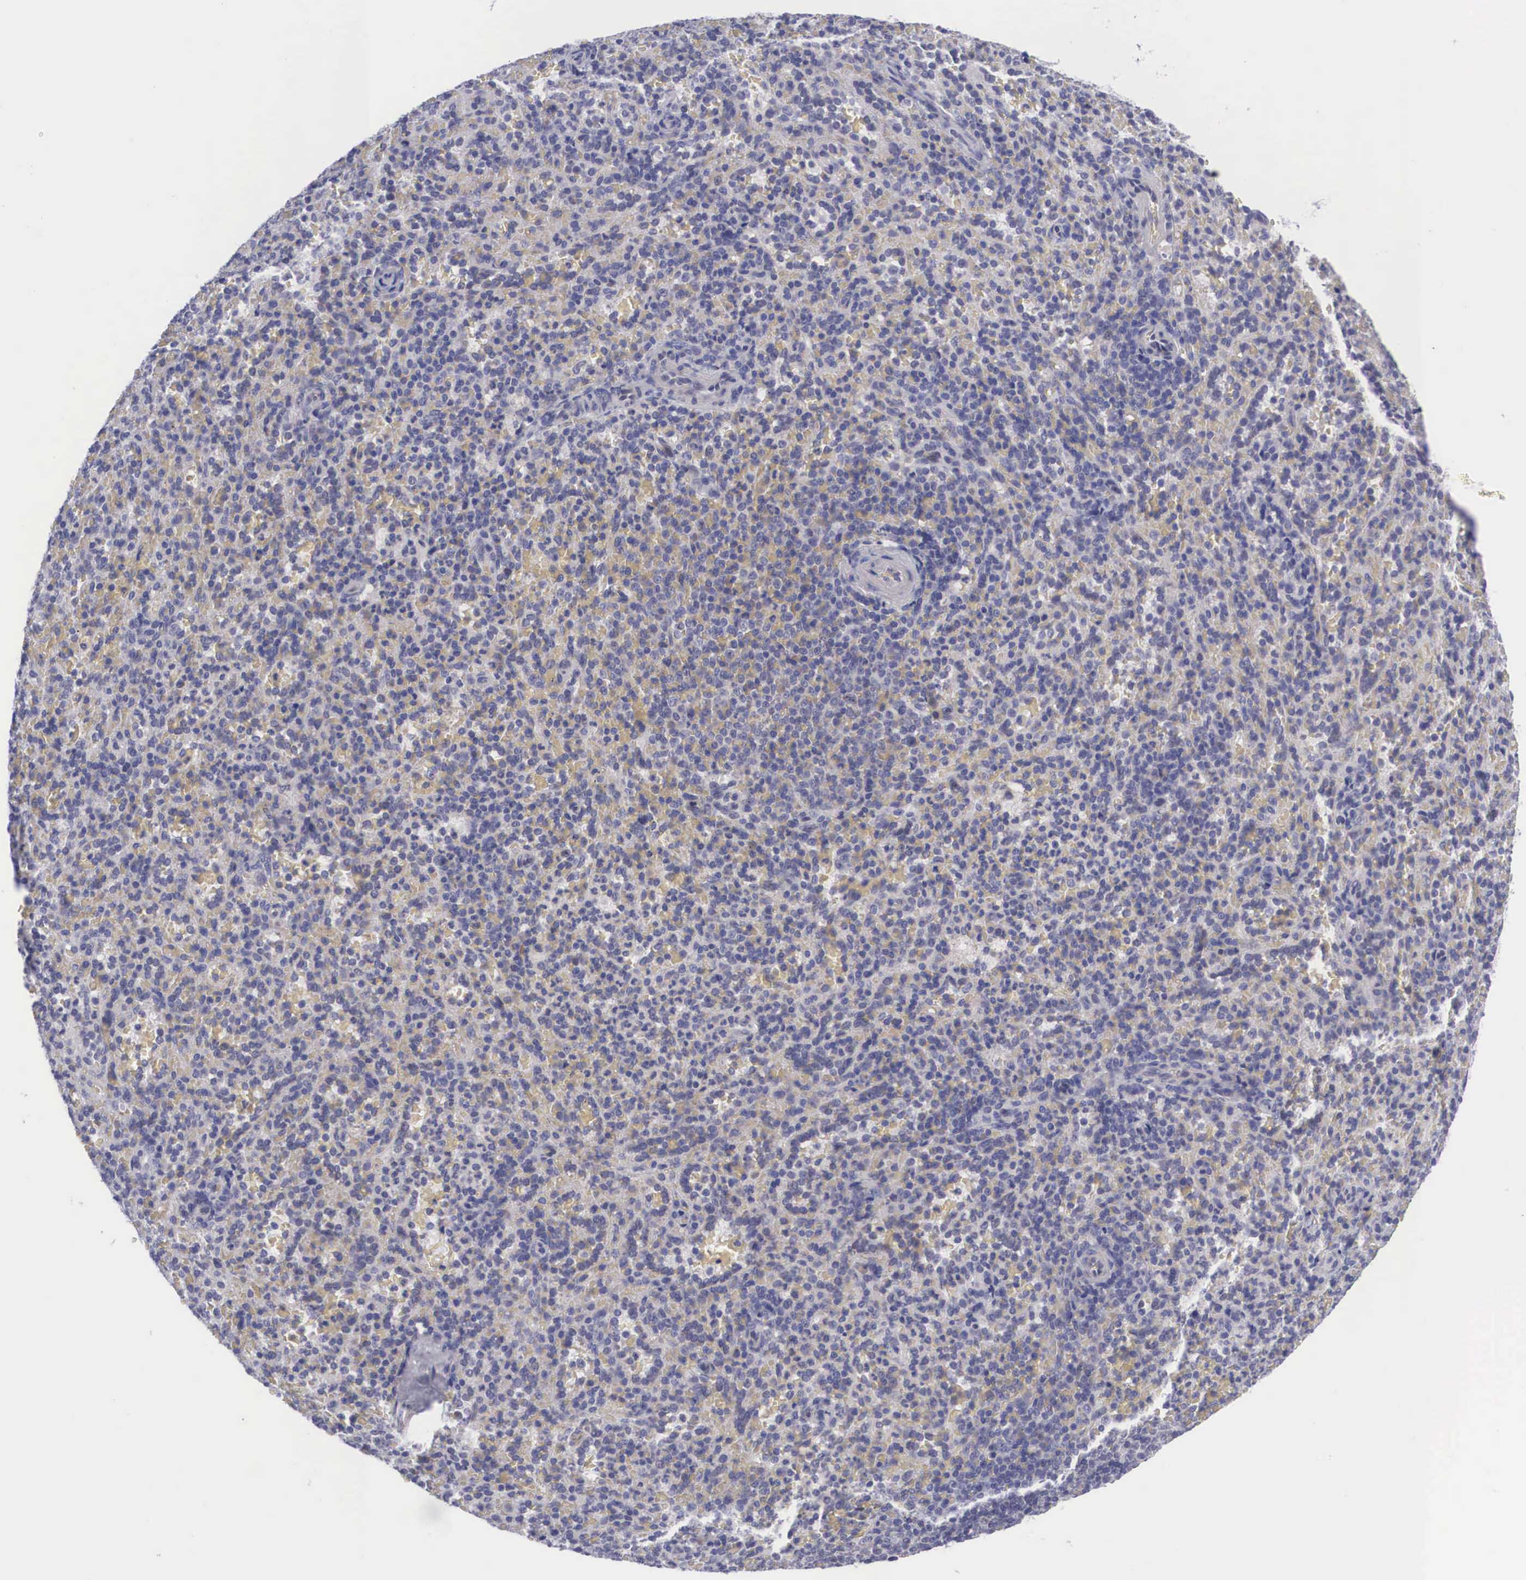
{"staining": {"intensity": "negative", "quantity": "none", "location": "none"}, "tissue": "spleen", "cell_type": "Cells in red pulp", "image_type": "normal", "snomed": [{"axis": "morphology", "description": "Normal tissue, NOS"}, {"axis": "topography", "description": "Spleen"}], "caption": "Immunohistochemical staining of unremarkable spleen demonstrates no significant staining in cells in red pulp.", "gene": "SOX11", "patient": {"sex": "female", "age": 21}}